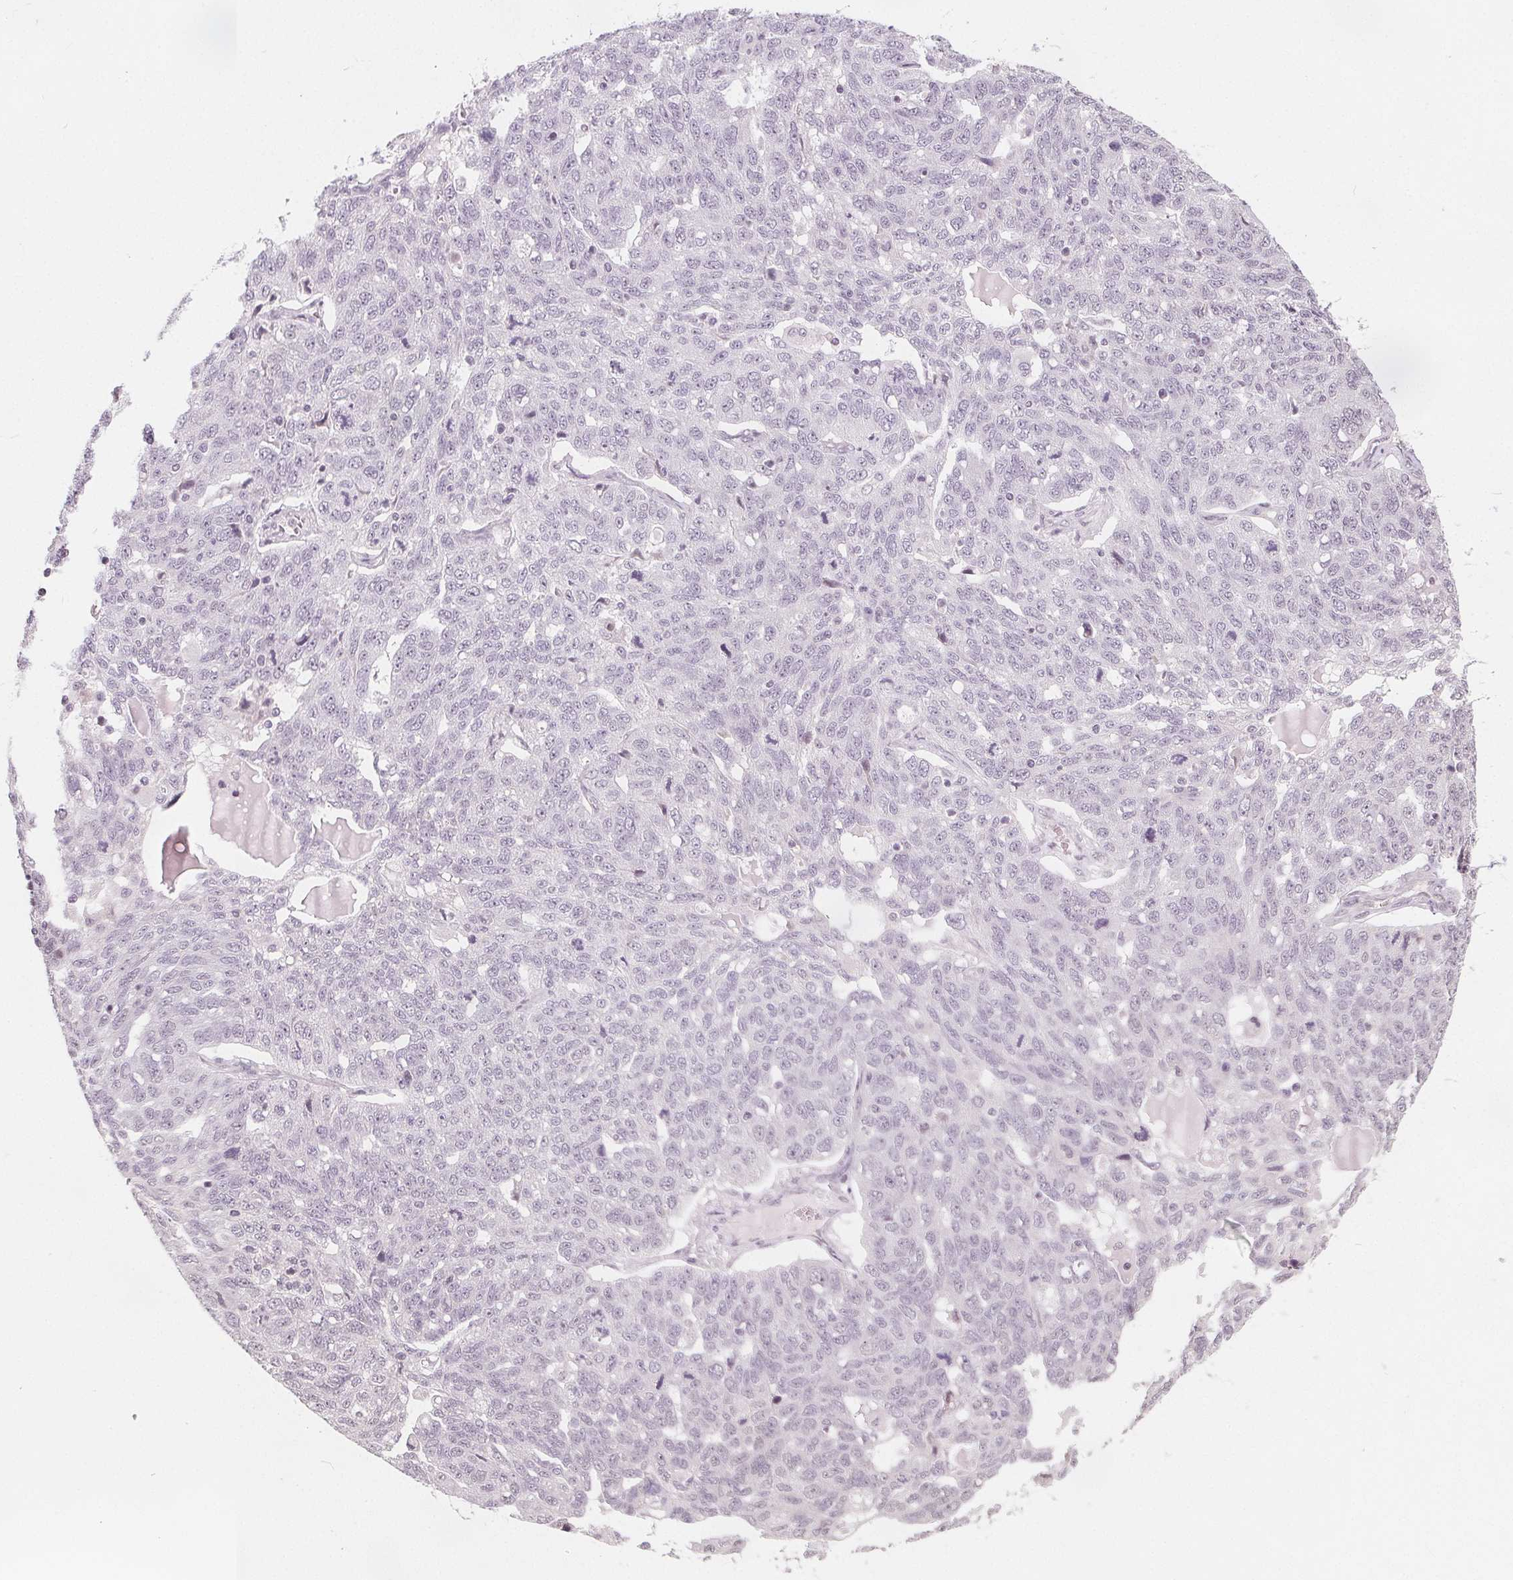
{"staining": {"intensity": "negative", "quantity": "none", "location": "none"}, "tissue": "ovarian cancer", "cell_type": "Tumor cells", "image_type": "cancer", "snomed": [{"axis": "morphology", "description": "Cystadenocarcinoma, serous, NOS"}, {"axis": "topography", "description": "Ovary"}], "caption": "Tumor cells show no significant protein staining in serous cystadenocarcinoma (ovarian).", "gene": "NUP210L", "patient": {"sex": "female", "age": 71}}